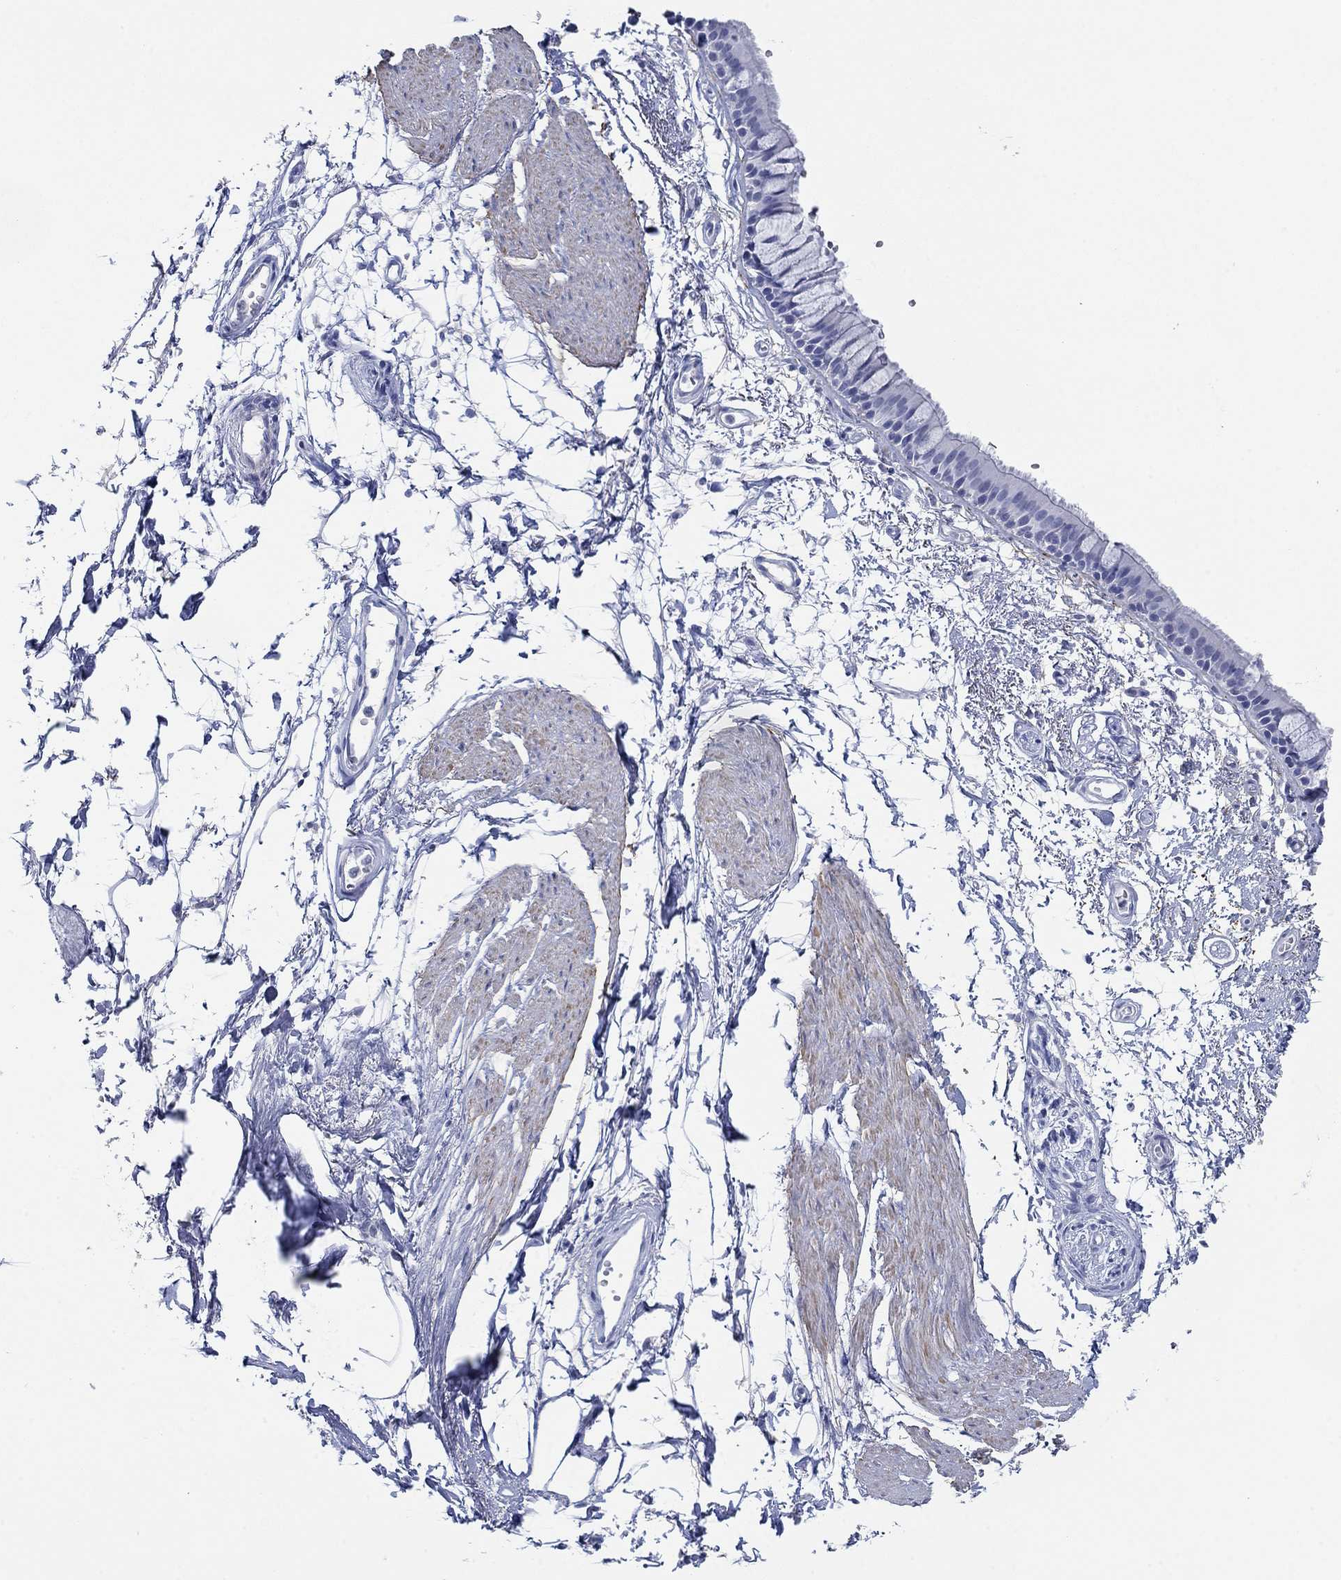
{"staining": {"intensity": "negative", "quantity": "none", "location": "none"}, "tissue": "bronchus", "cell_type": "Respiratory epithelial cells", "image_type": "normal", "snomed": [{"axis": "morphology", "description": "Normal tissue, NOS"}, {"axis": "topography", "description": "Cartilage tissue"}, {"axis": "topography", "description": "Bronchus"}], "caption": "Immunohistochemistry (IHC) image of unremarkable bronchus: bronchus stained with DAB (3,3'-diaminobenzidine) displays no significant protein staining in respiratory epithelial cells.", "gene": "PDYN", "patient": {"sex": "male", "age": 66}}